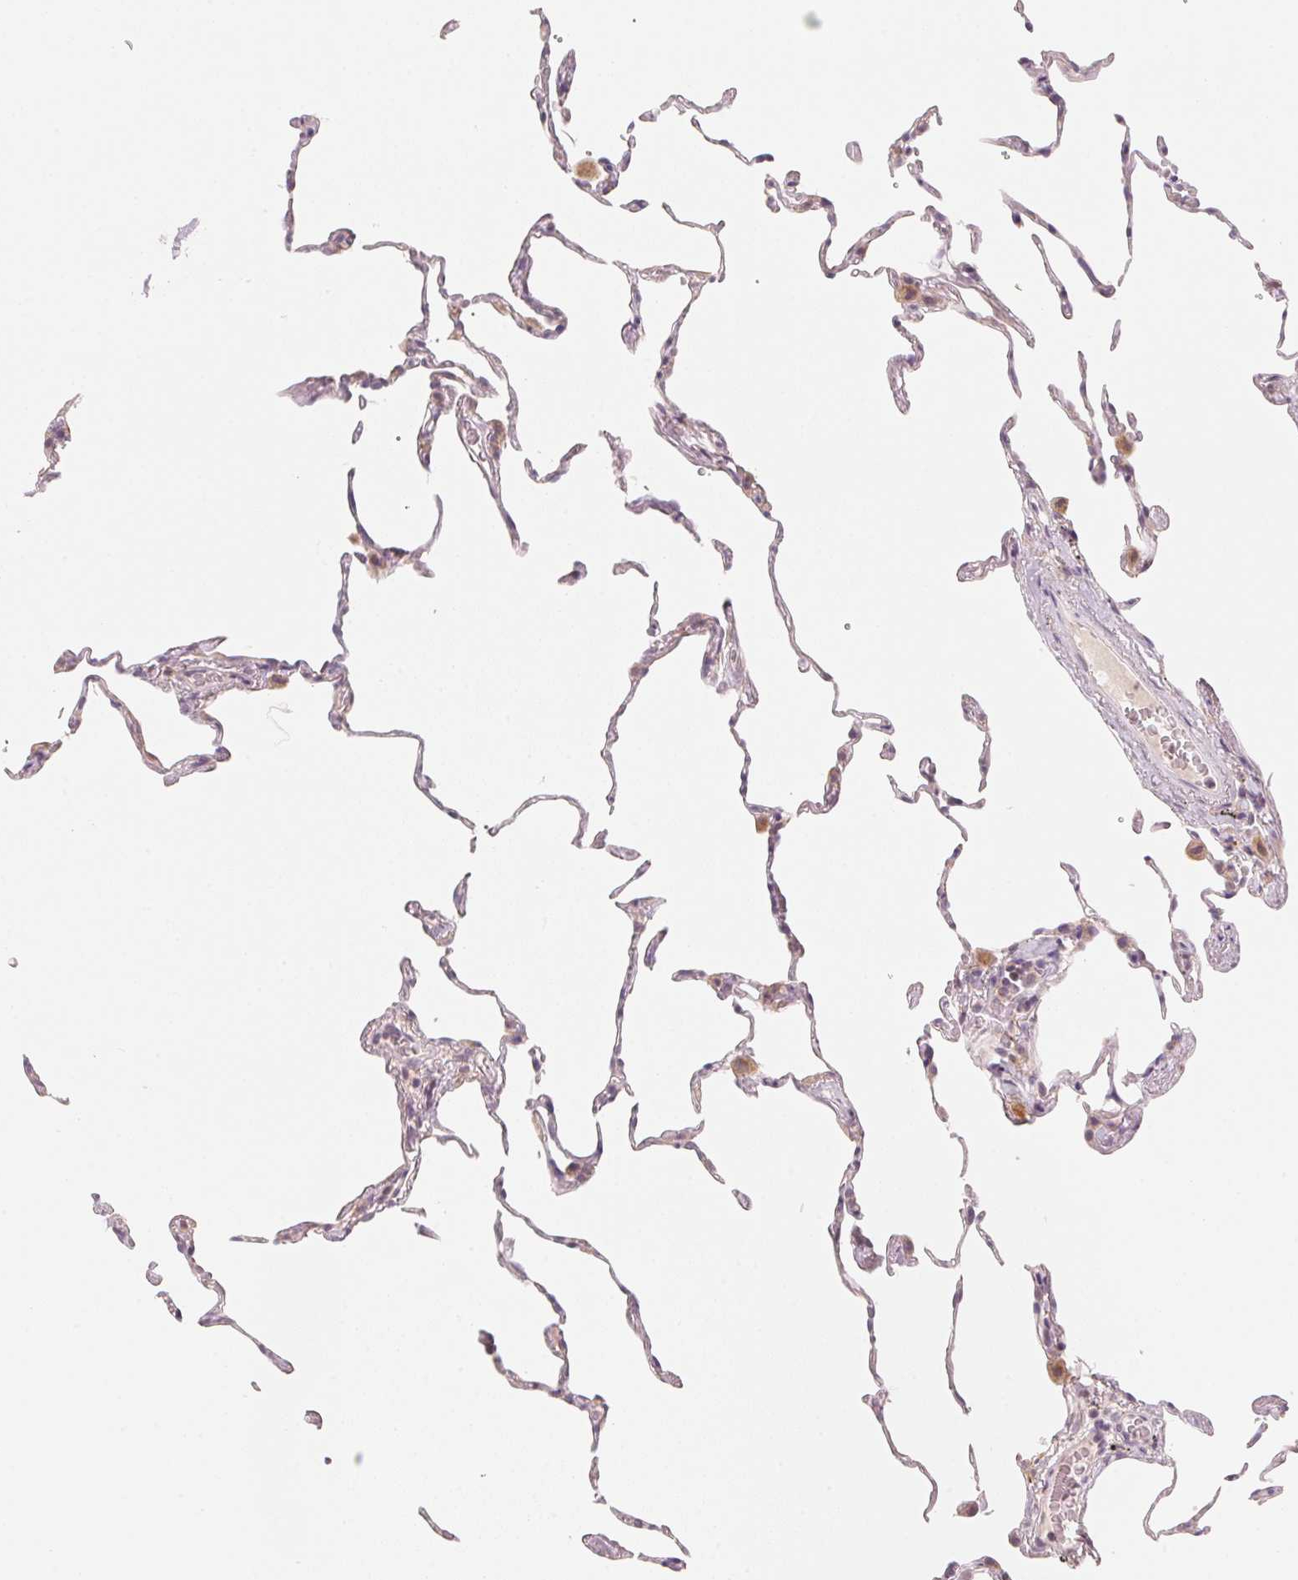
{"staining": {"intensity": "negative", "quantity": "none", "location": "none"}, "tissue": "lung", "cell_type": "Alveolar cells", "image_type": "normal", "snomed": [{"axis": "morphology", "description": "Normal tissue, NOS"}, {"axis": "topography", "description": "Lung"}], "caption": "Protein analysis of benign lung exhibits no significant positivity in alveolar cells. (Brightfield microscopy of DAB (3,3'-diaminobenzidine) immunohistochemistry (IHC) at high magnification).", "gene": "ANKRD31", "patient": {"sex": "female", "age": 57}}